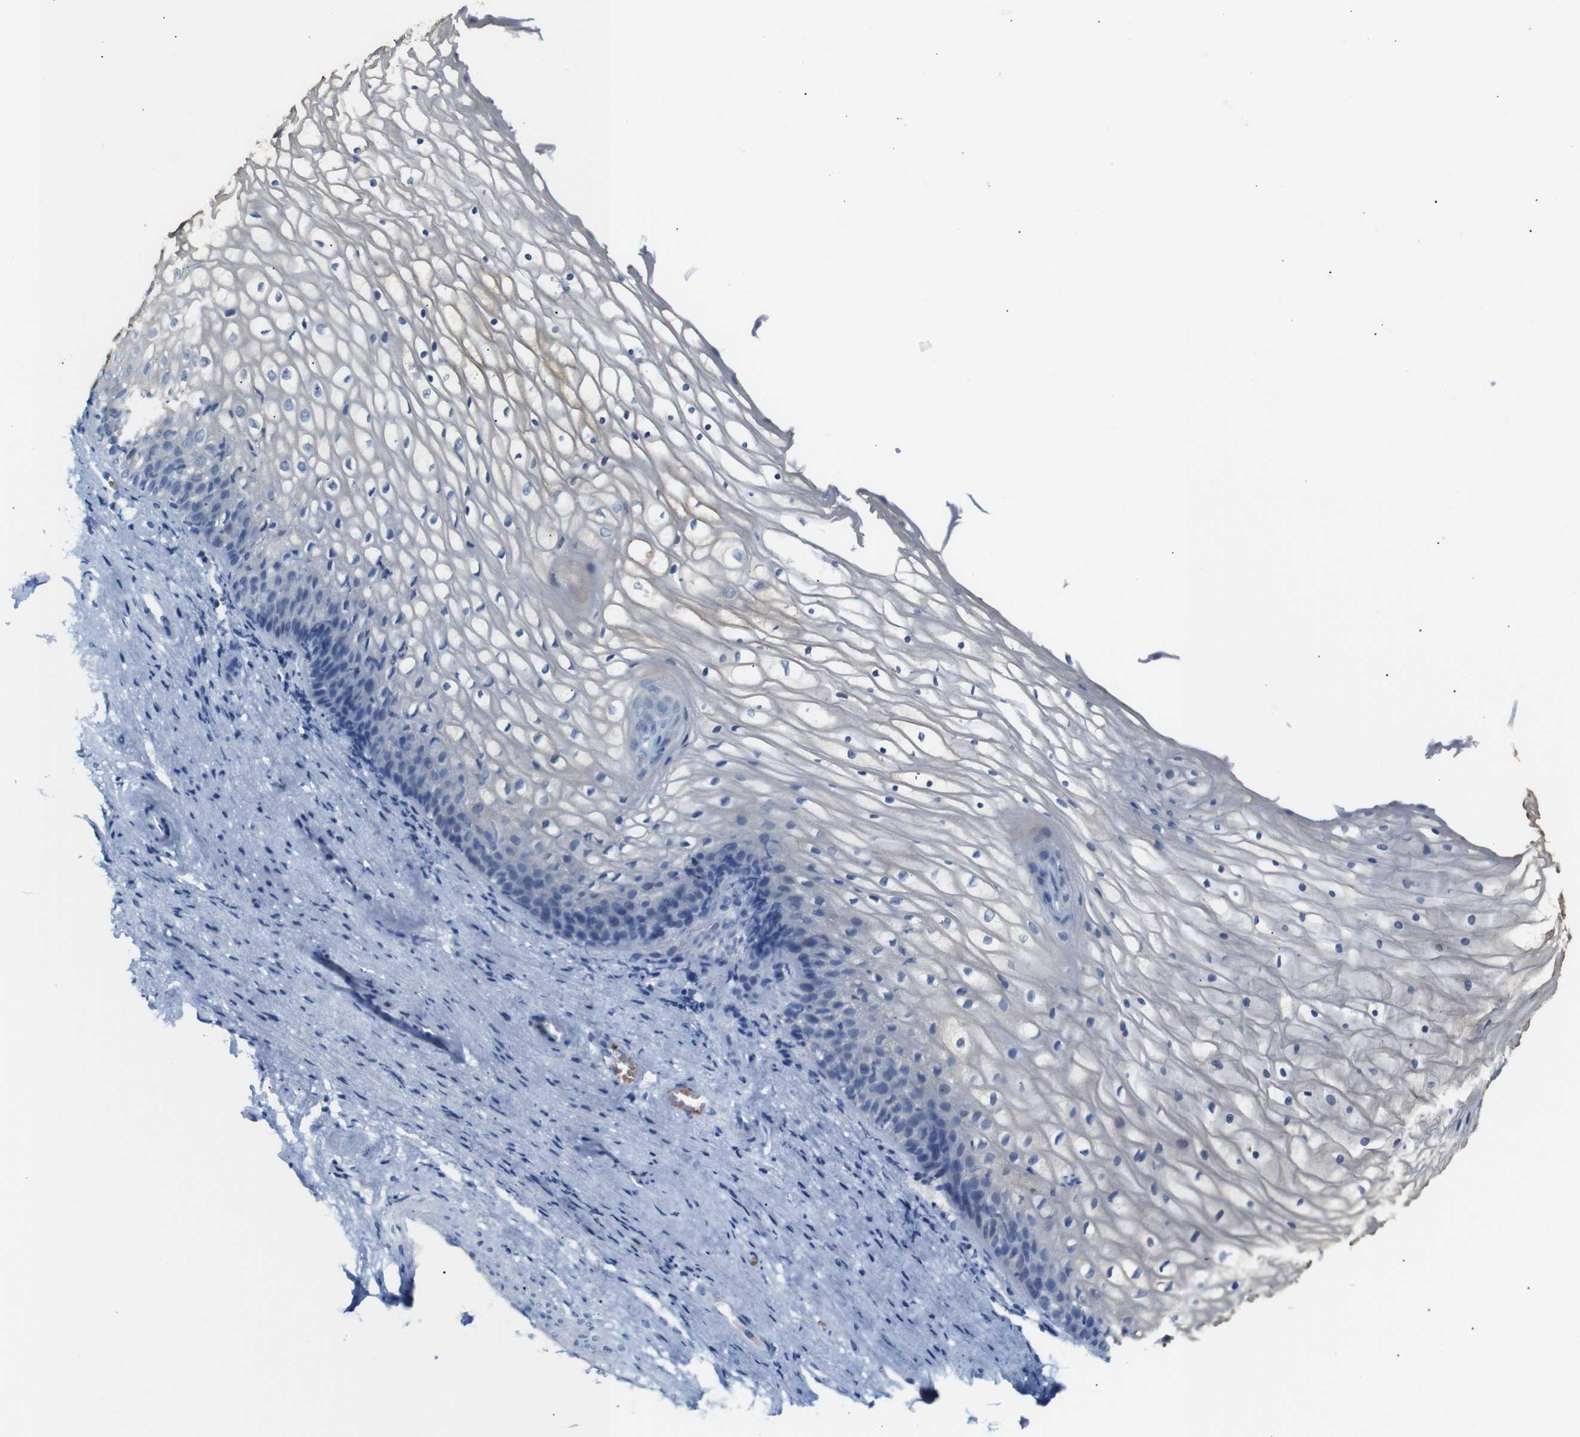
{"staining": {"intensity": "weak", "quantity": "<25%", "location": "cytoplasmic/membranous"}, "tissue": "vagina", "cell_type": "Squamous epithelial cells", "image_type": "normal", "snomed": [{"axis": "morphology", "description": "Normal tissue, NOS"}, {"axis": "topography", "description": "Vagina"}], "caption": "IHC of unremarkable vagina exhibits no expression in squamous epithelial cells.", "gene": "ERVMER34", "patient": {"sex": "female", "age": 34}}